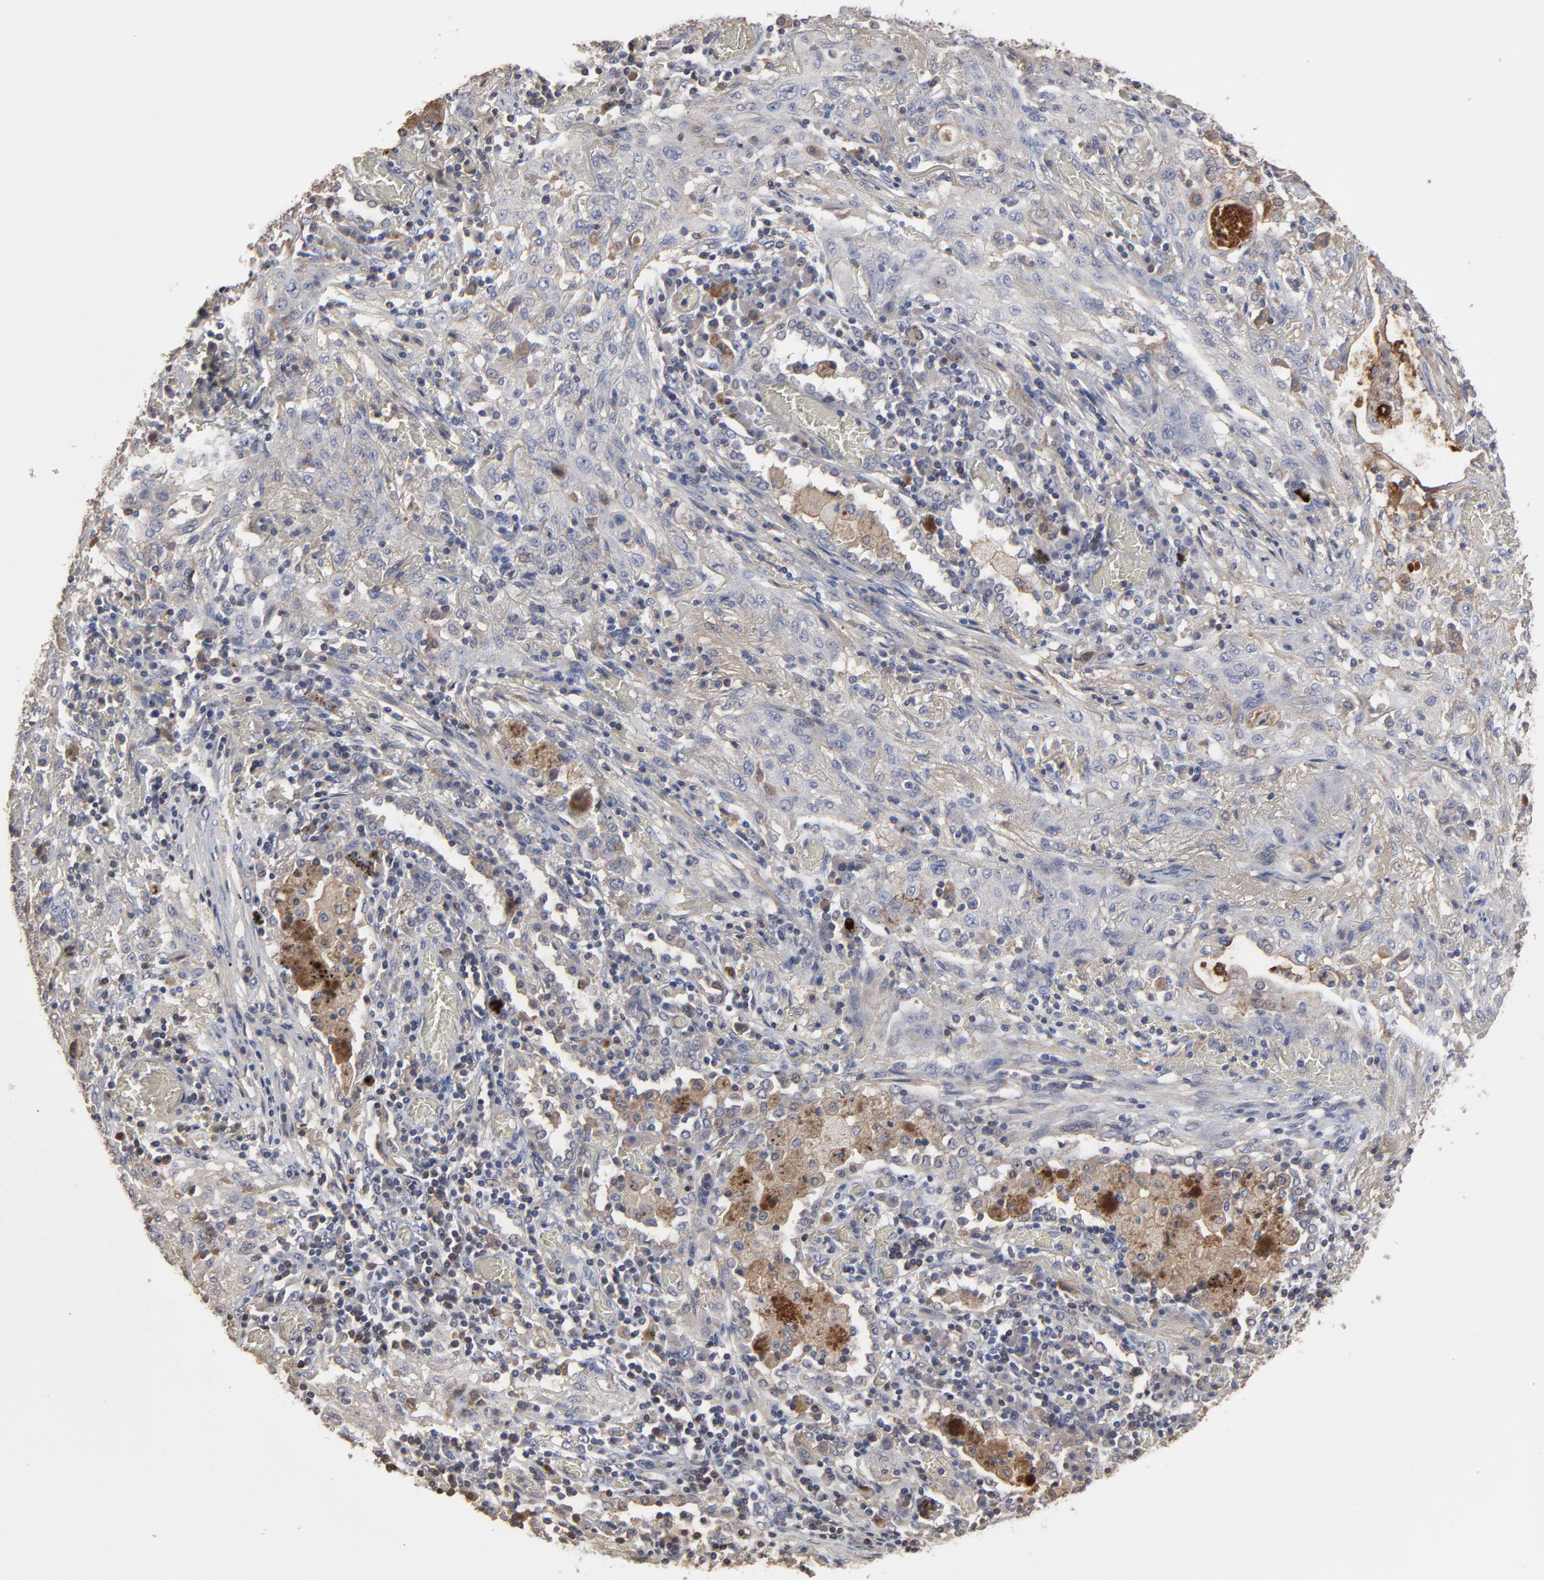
{"staining": {"intensity": "negative", "quantity": "none", "location": "none"}, "tissue": "lung cancer", "cell_type": "Tumor cells", "image_type": "cancer", "snomed": [{"axis": "morphology", "description": "Squamous cell carcinoma, NOS"}, {"axis": "topography", "description": "Lung"}], "caption": "Immunohistochemistry (IHC) histopathology image of neoplastic tissue: human lung squamous cell carcinoma stained with DAB (3,3'-diaminobenzidine) displays no significant protein positivity in tumor cells. (Brightfield microscopy of DAB IHC at high magnification).", "gene": "VPREB3", "patient": {"sex": "female", "age": 47}}